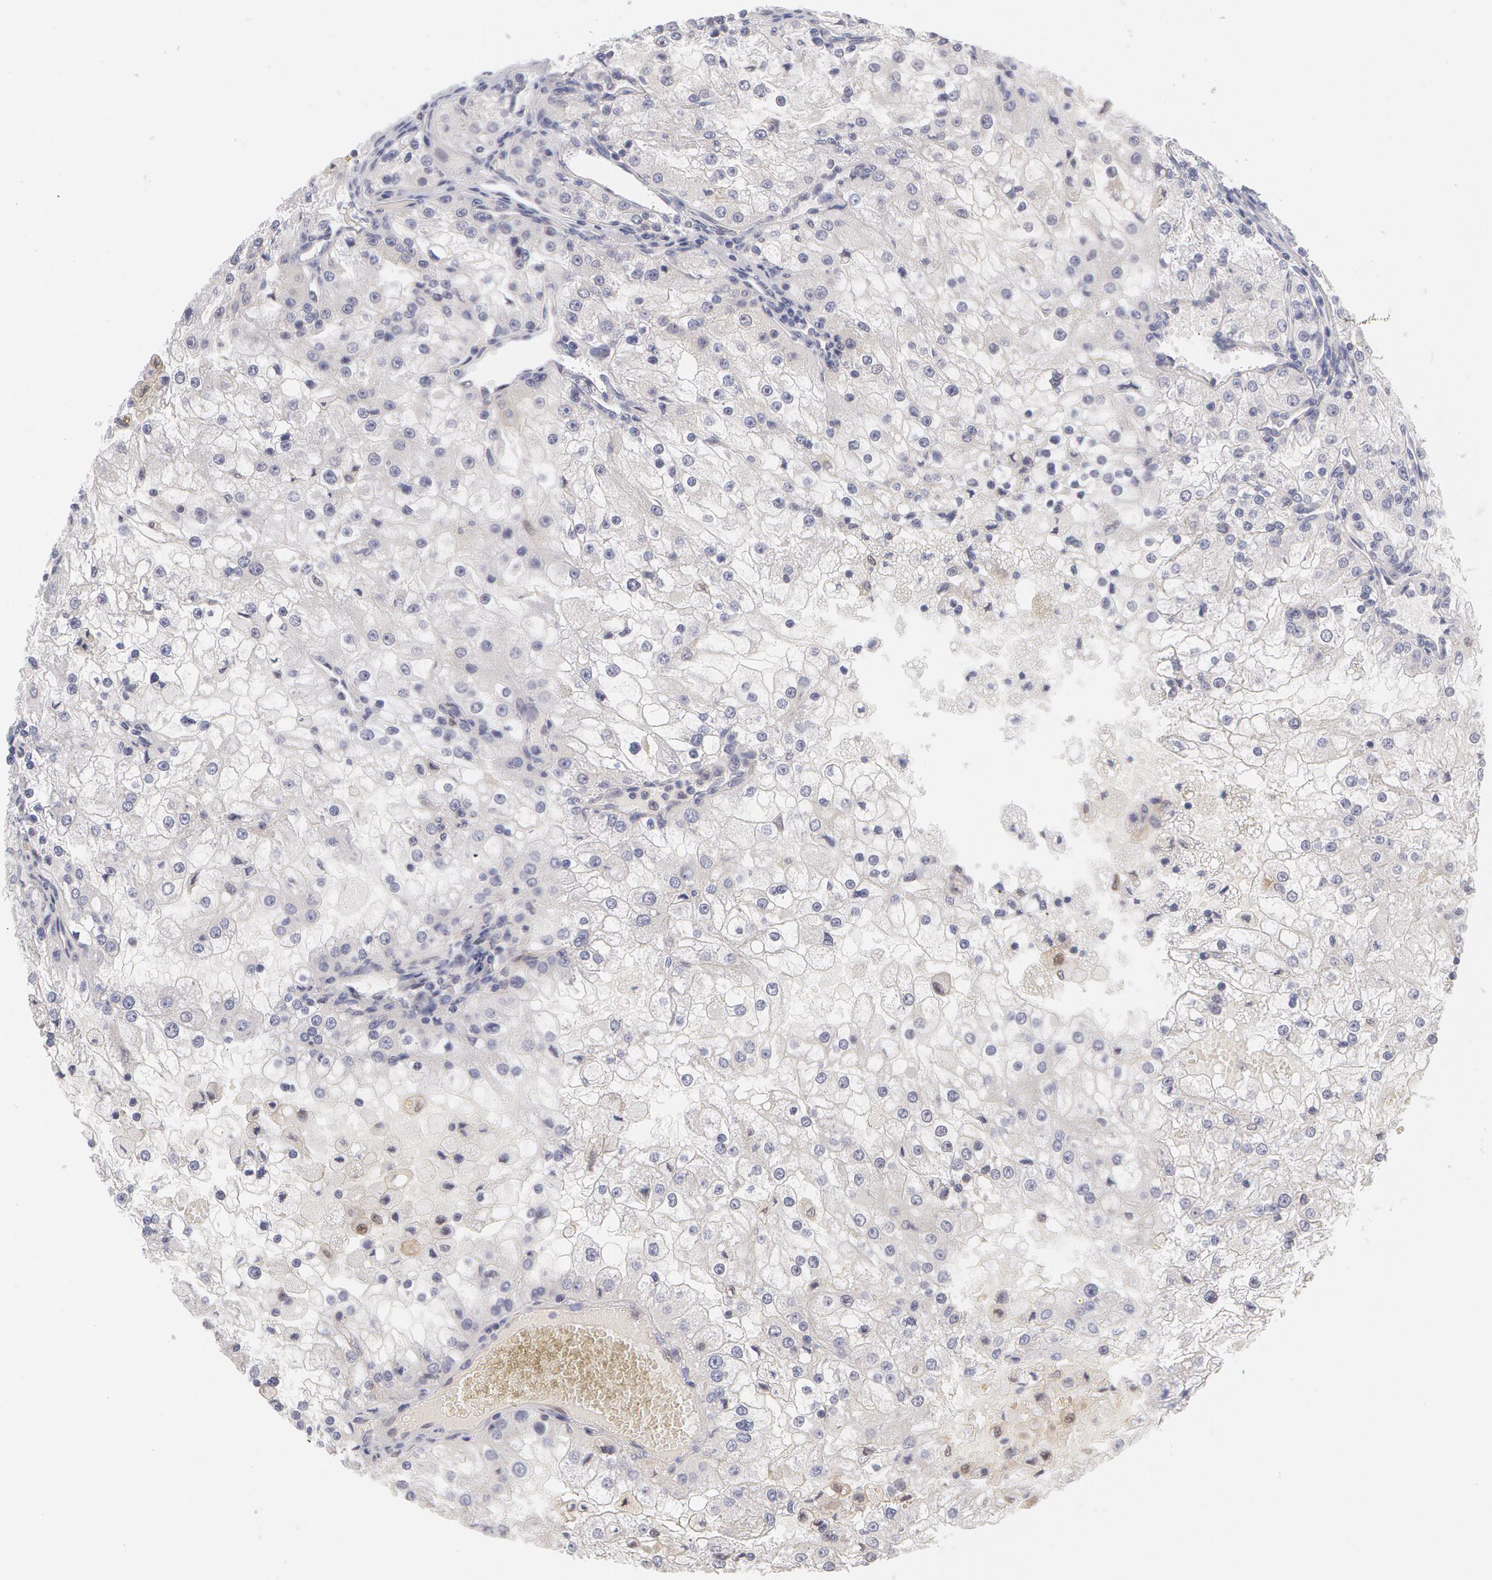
{"staining": {"intensity": "negative", "quantity": "none", "location": "none"}, "tissue": "renal cancer", "cell_type": "Tumor cells", "image_type": "cancer", "snomed": [{"axis": "morphology", "description": "Adenocarcinoma, NOS"}, {"axis": "topography", "description": "Kidney"}], "caption": "A photomicrograph of renal cancer (adenocarcinoma) stained for a protein exhibits no brown staining in tumor cells.", "gene": "TXNRD1", "patient": {"sex": "female", "age": 74}}